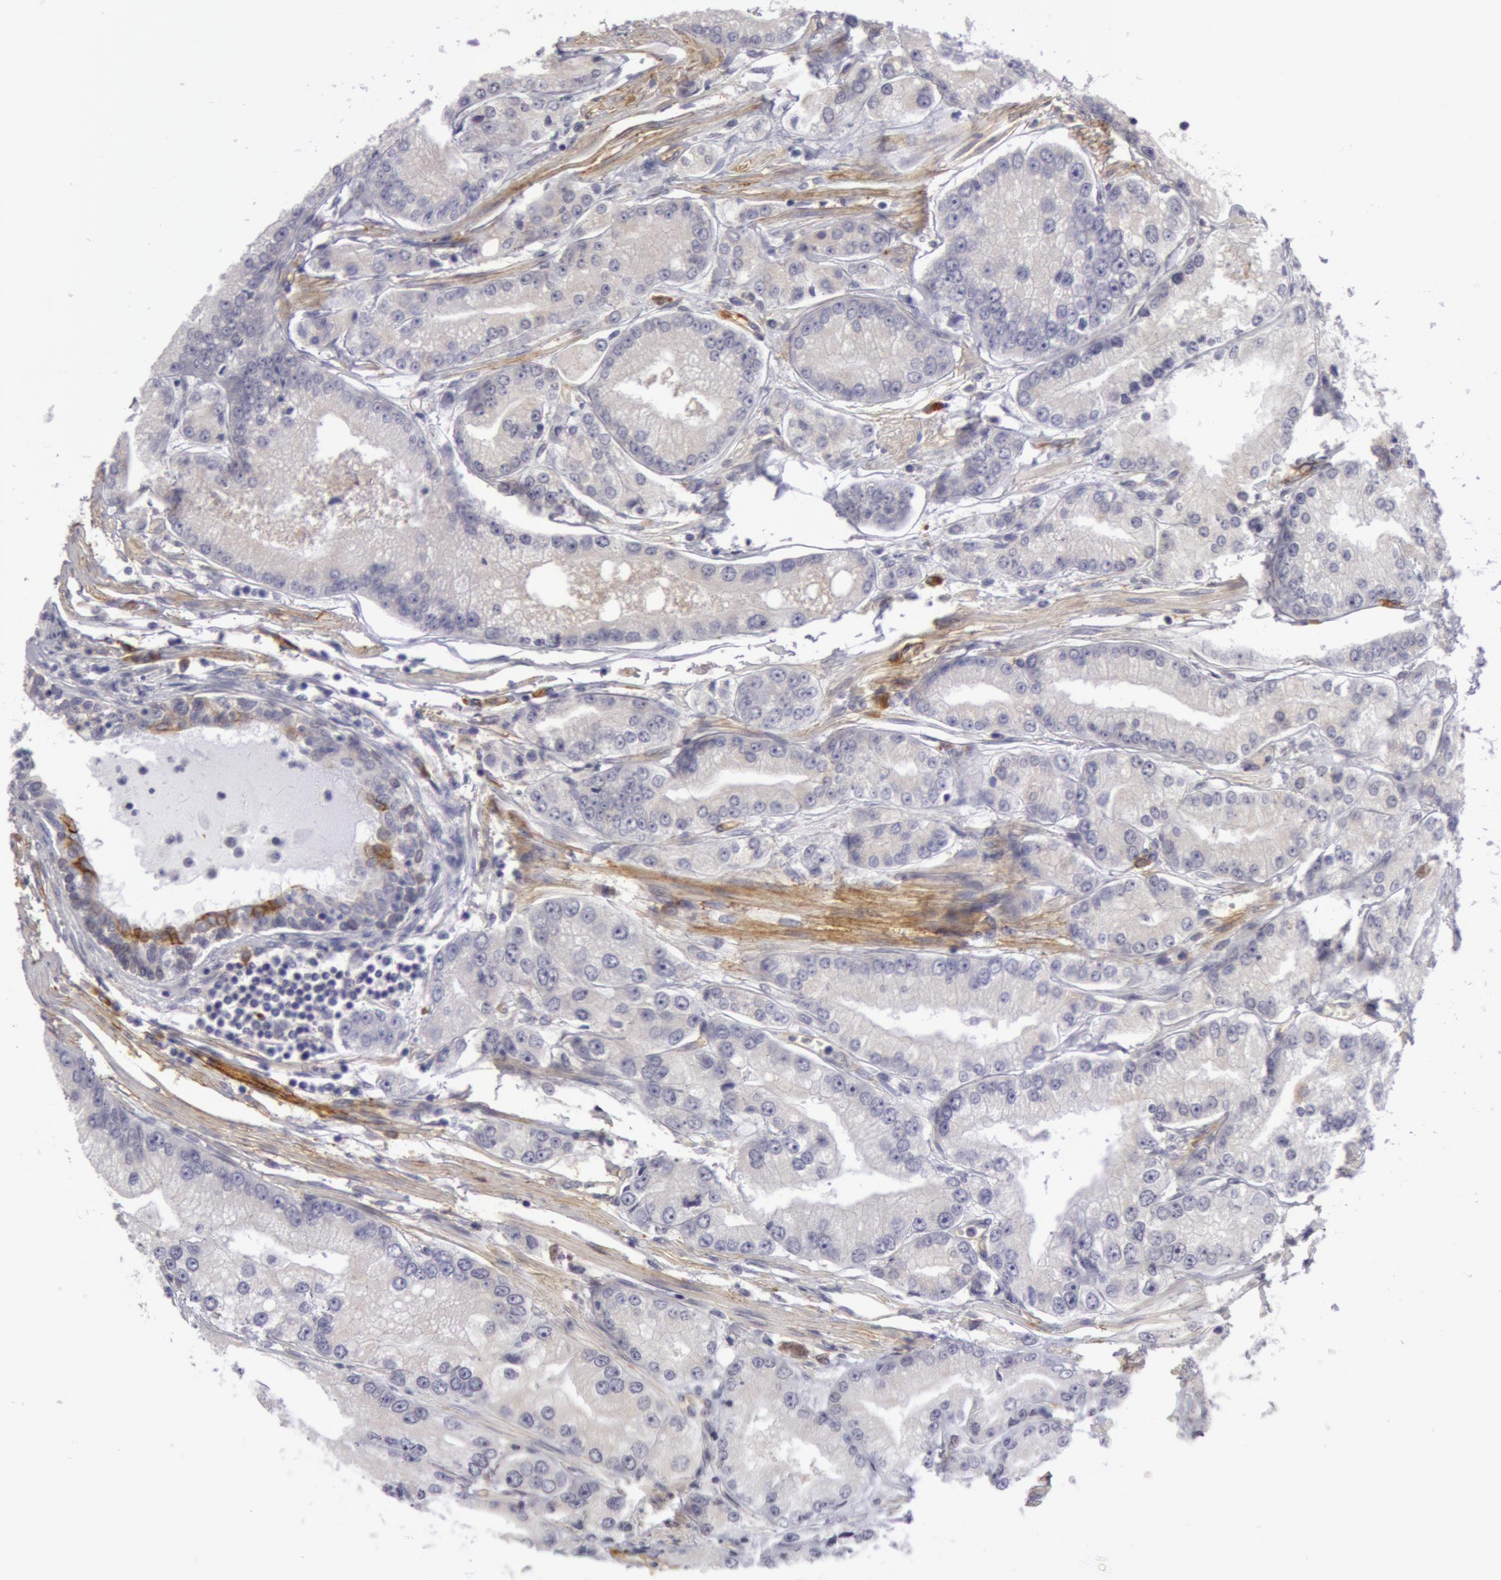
{"staining": {"intensity": "negative", "quantity": "none", "location": "none"}, "tissue": "prostate cancer", "cell_type": "Tumor cells", "image_type": "cancer", "snomed": [{"axis": "morphology", "description": "Adenocarcinoma, Medium grade"}, {"axis": "topography", "description": "Prostate"}], "caption": "Tumor cells are negative for brown protein staining in prostate cancer (adenocarcinoma (medium-grade)).", "gene": "IL23A", "patient": {"sex": "male", "age": 72}}